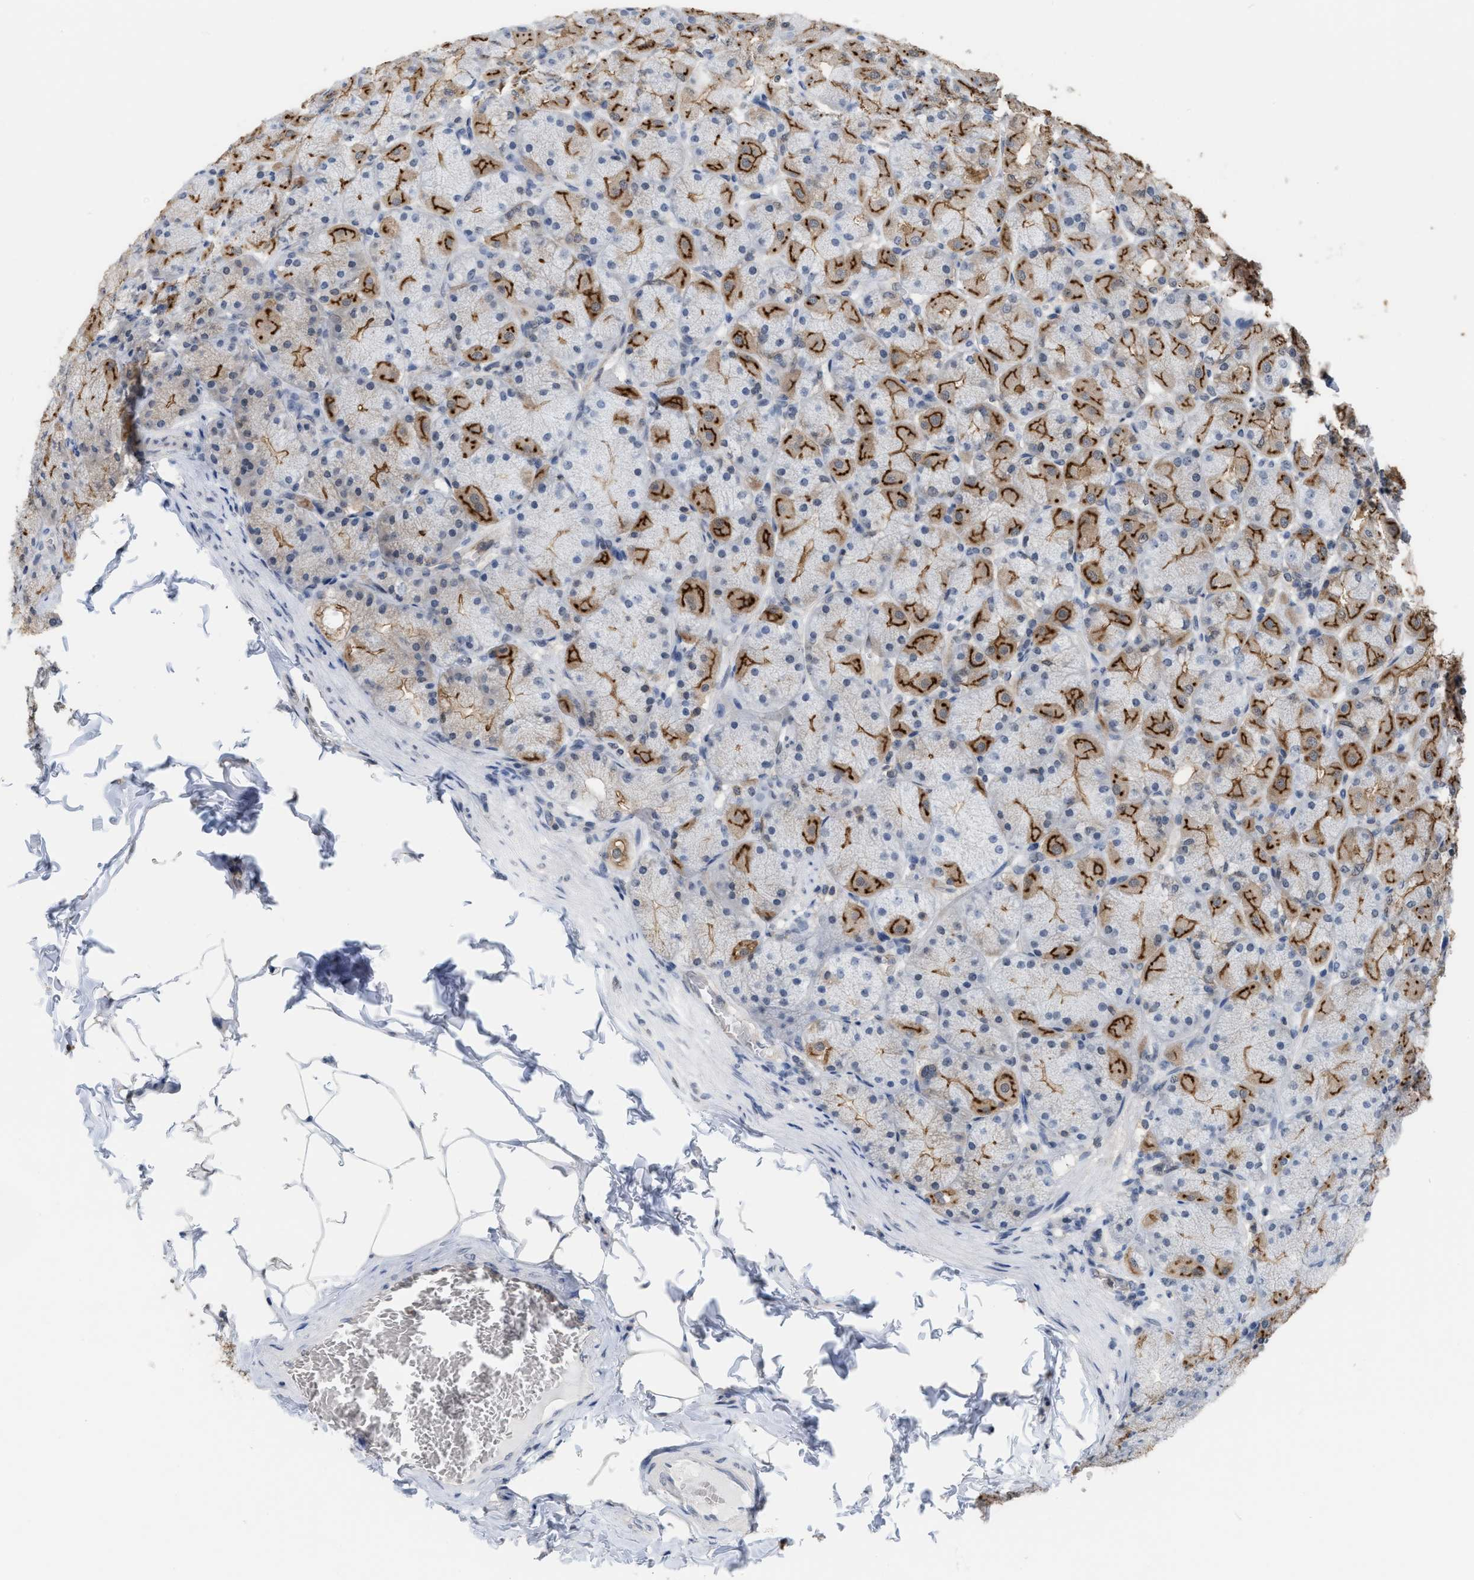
{"staining": {"intensity": "moderate", "quantity": "25%-75%", "location": "cytoplasmic/membranous"}, "tissue": "stomach", "cell_type": "Glandular cells", "image_type": "normal", "snomed": [{"axis": "morphology", "description": "Normal tissue, NOS"}, {"axis": "topography", "description": "Stomach, upper"}], "caption": "About 25%-75% of glandular cells in benign human stomach exhibit moderate cytoplasmic/membranous protein expression as visualized by brown immunohistochemical staining.", "gene": "BAIAP2L1", "patient": {"sex": "female", "age": 56}}